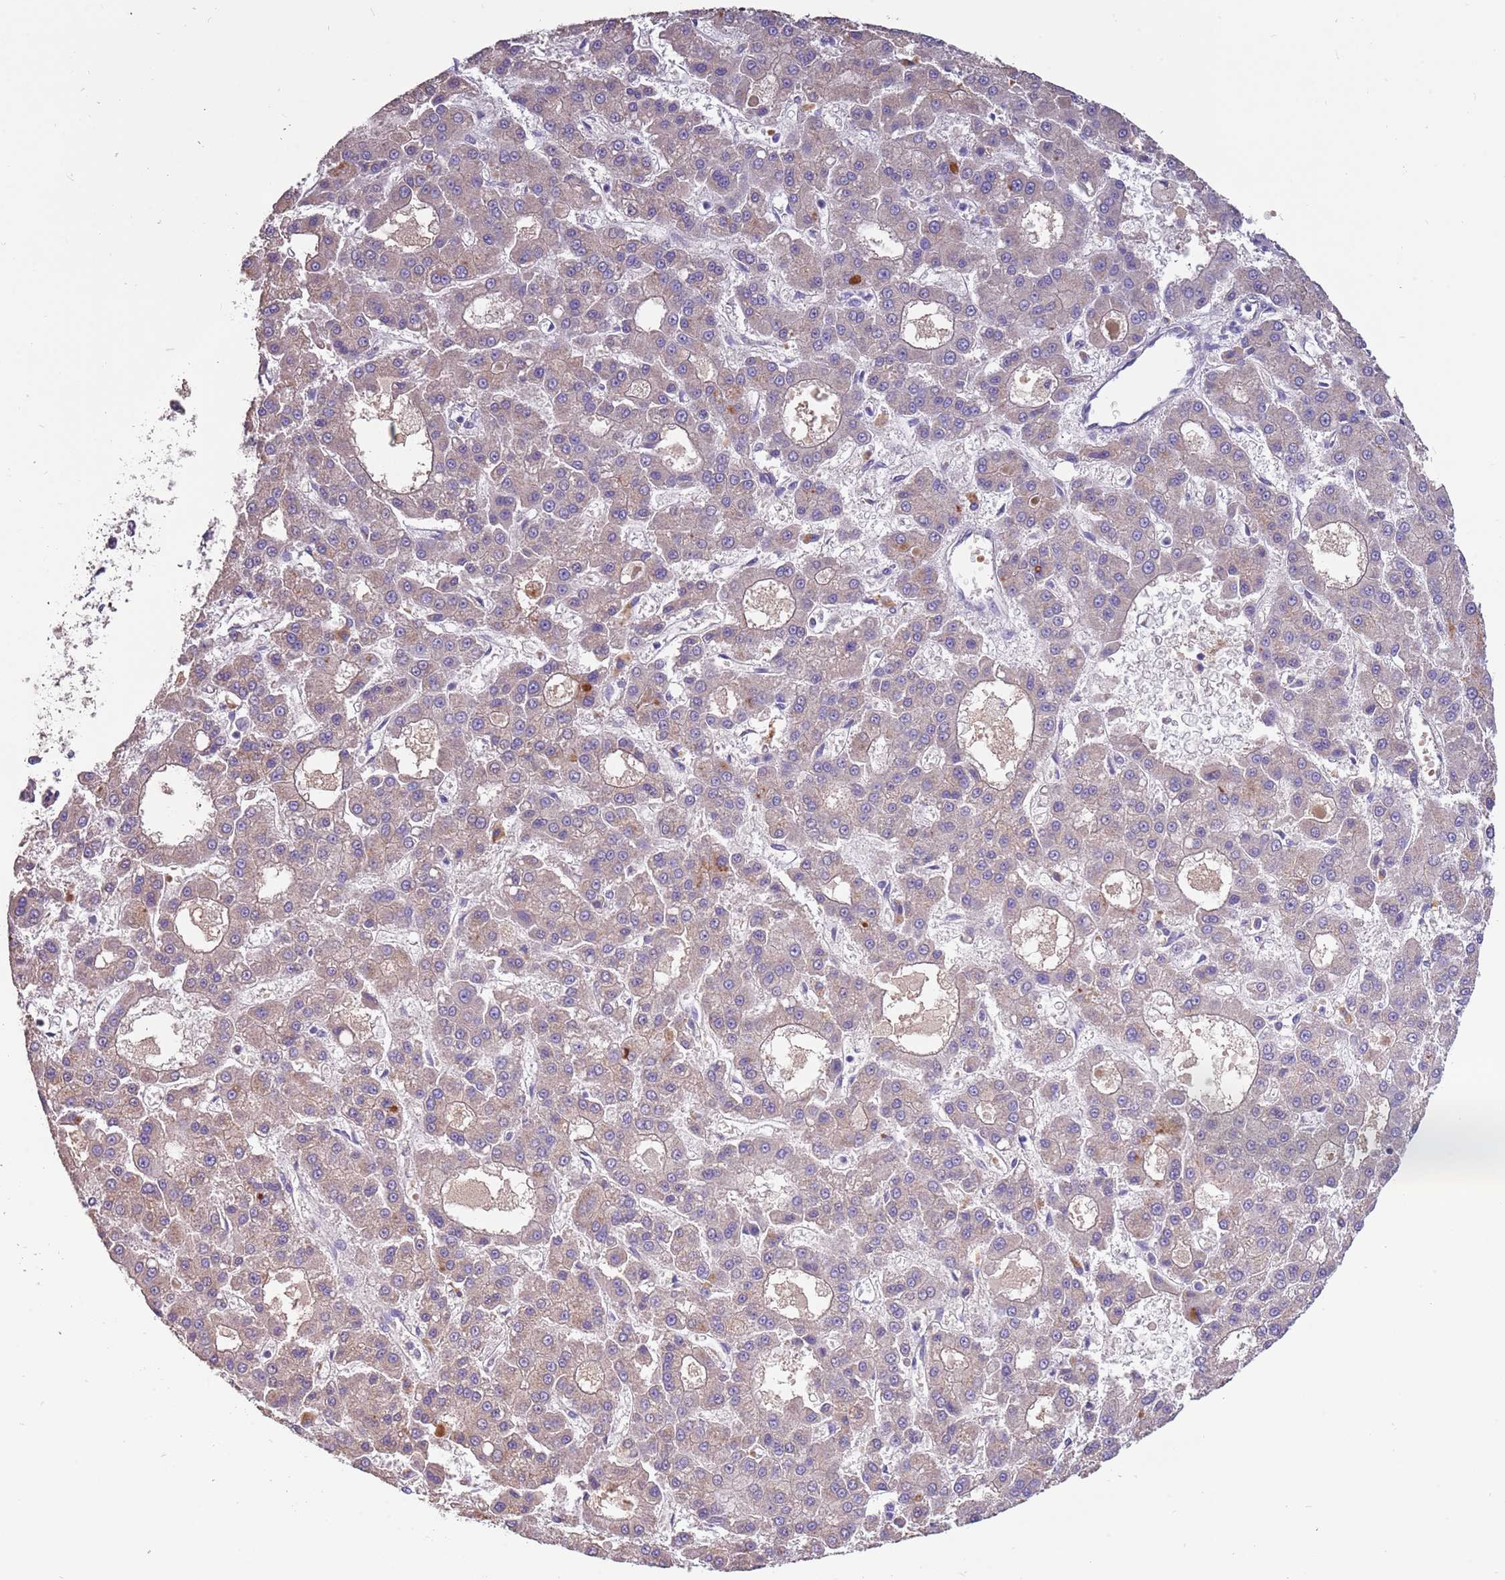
{"staining": {"intensity": "negative", "quantity": "none", "location": "none"}, "tissue": "liver cancer", "cell_type": "Tumor cells", "image_type": "cancer", "snomed": [{"axis": "morphology", "description": "Carcinoma, Hepatocellular, NOS"}, {"axis": "topography", "description": "Liver"}], "caption": "This is a image of IHC staining of liver hepatocellular carcinoma, which shows no positivity in tumor cells.", "gene": "TRMO", "patient": {"sex": "male", "age": 70}}